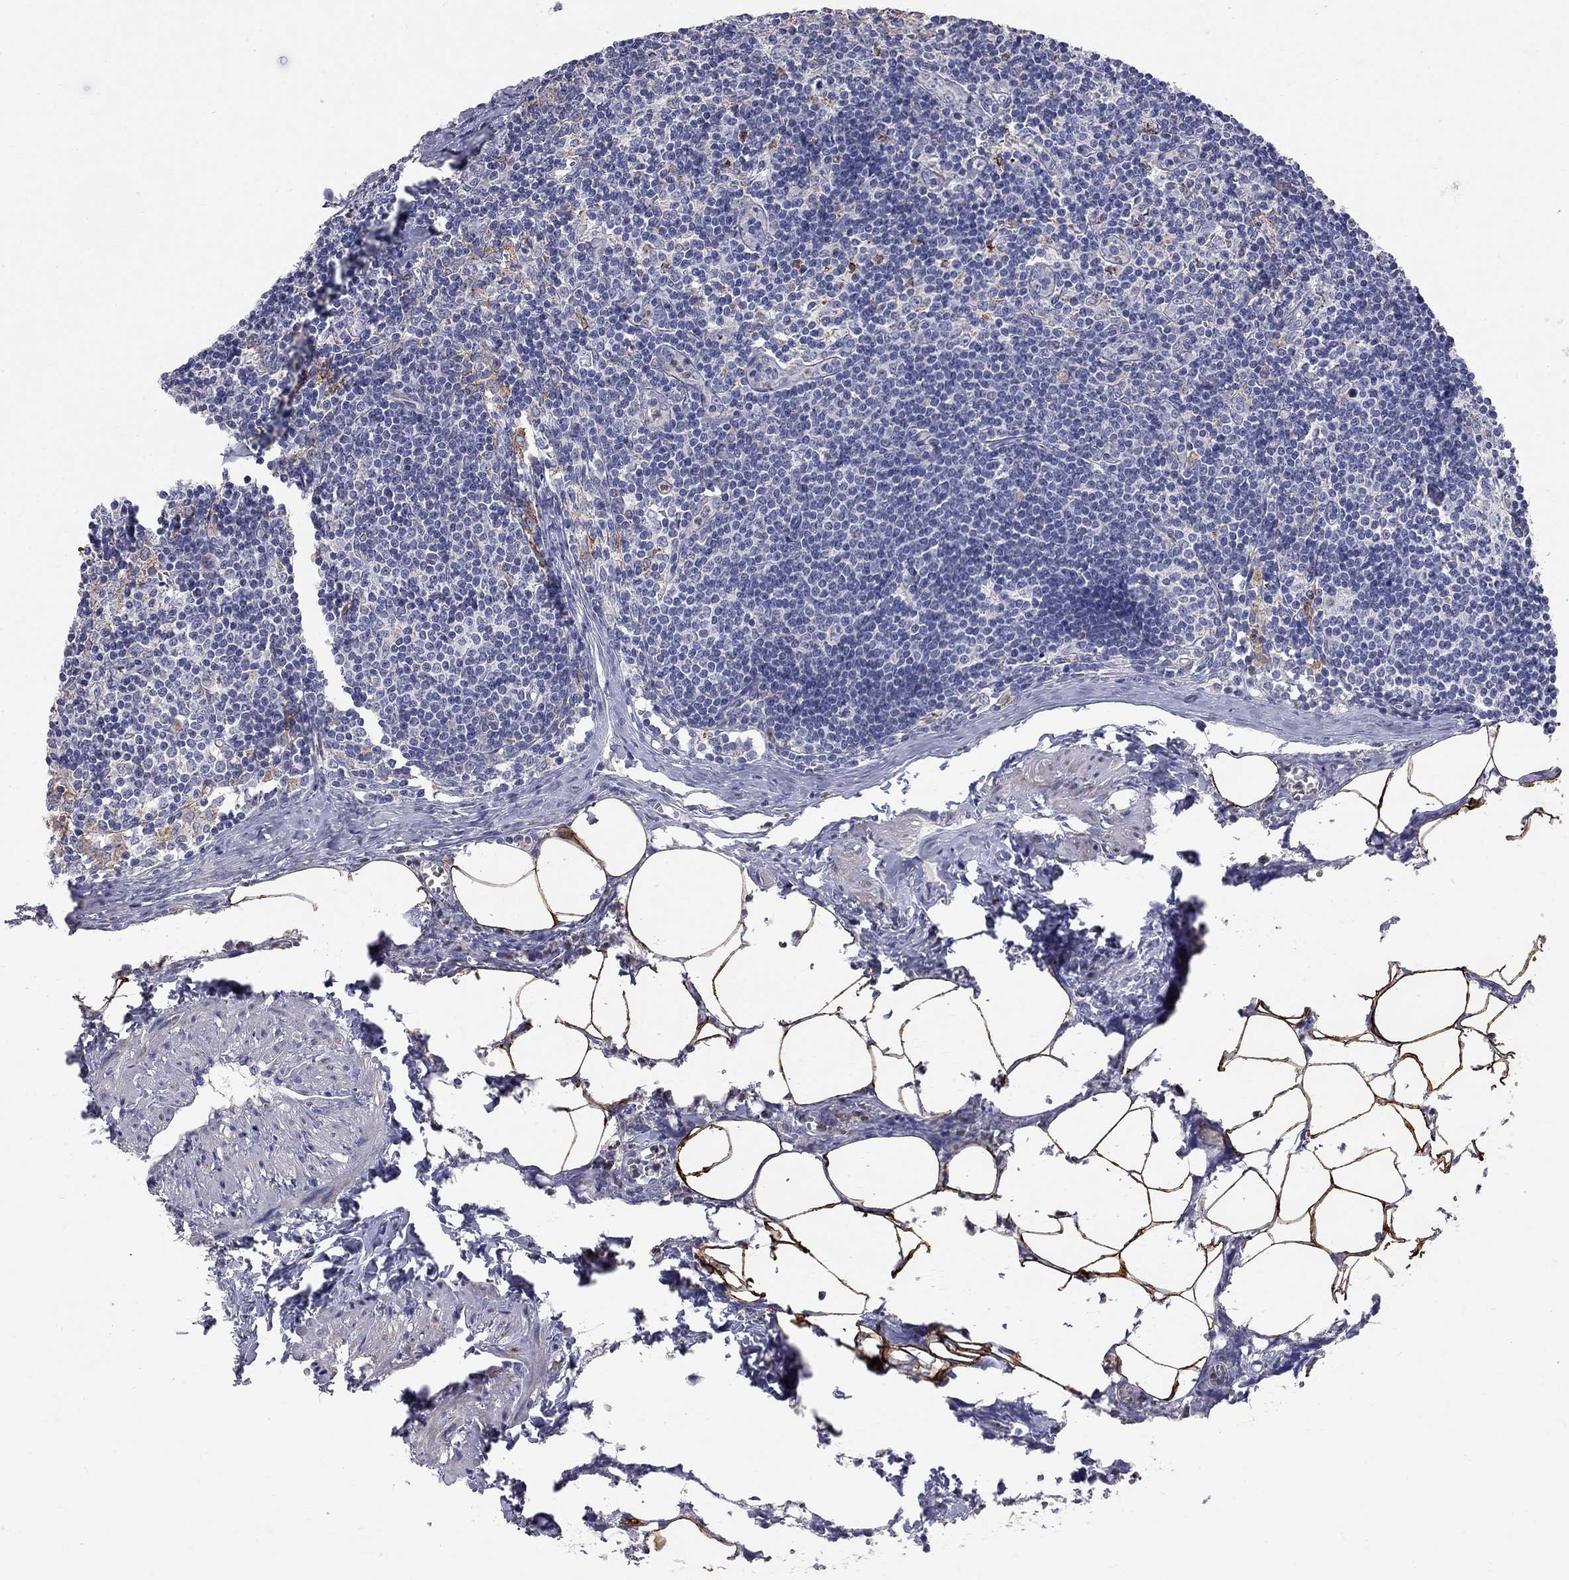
{"staining": {"intensity": "moderate", "quantity": "<25%", "location": "cytoplasmic/membranous"}, "tissue": "lymph node", "cell_type": "Non-germinal center cells", "image_type": "normal", "snomed": [{"axis": "morphology", "description": "Normal tissue, NOS"}, {"axis": "topography", "description": "Lymph node"}], "caption": "The histopathology image demonstrates immunohistochemical staining of unremarkable lymph node. There is moderate cytoplasmic/membranous expression is seen in approximately <25% of non-germinal center cells.", "gene": "ACSL1", "patient": {"sex": "female", "age": 51}}